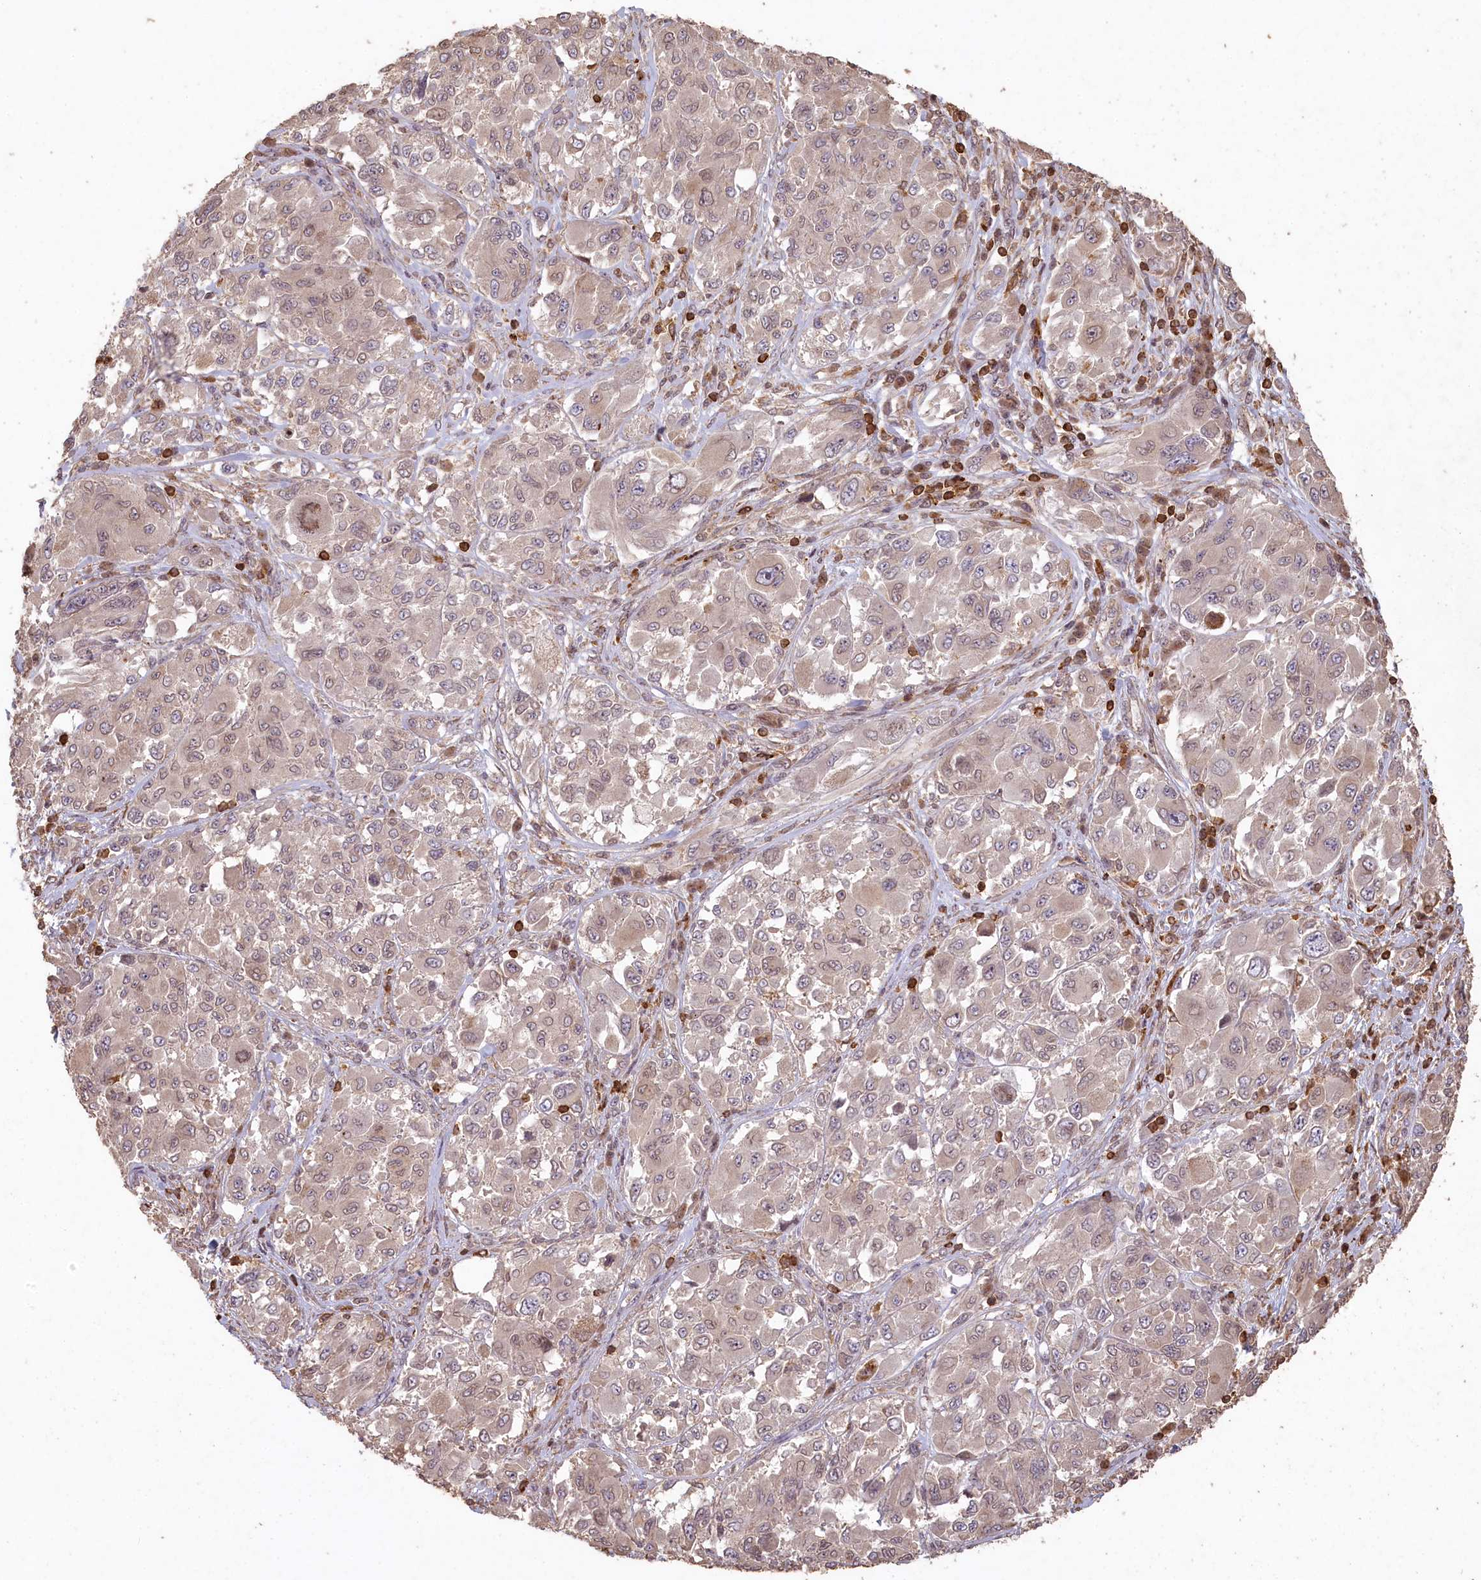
{"staining": {"intensity": "weak", "quantity": "<25%", "location": "cytoplasmic/membranous"}, "tissue": "melanoma", "cell_type": "Tumor cells", "image_type": "cancer", "snomed": [{"axis": "morphology", "description": "Malignant melanoma, NOS"}, {"axis": "topography", "description": "Skin"}], "caption": "An immunohistochemistry (IHC) photomicrograph of melanoma is shown. There is no staining in tumor cells of melanoma.", "gene": "MADD", "patient": {"sex": "female", "age": 91}}